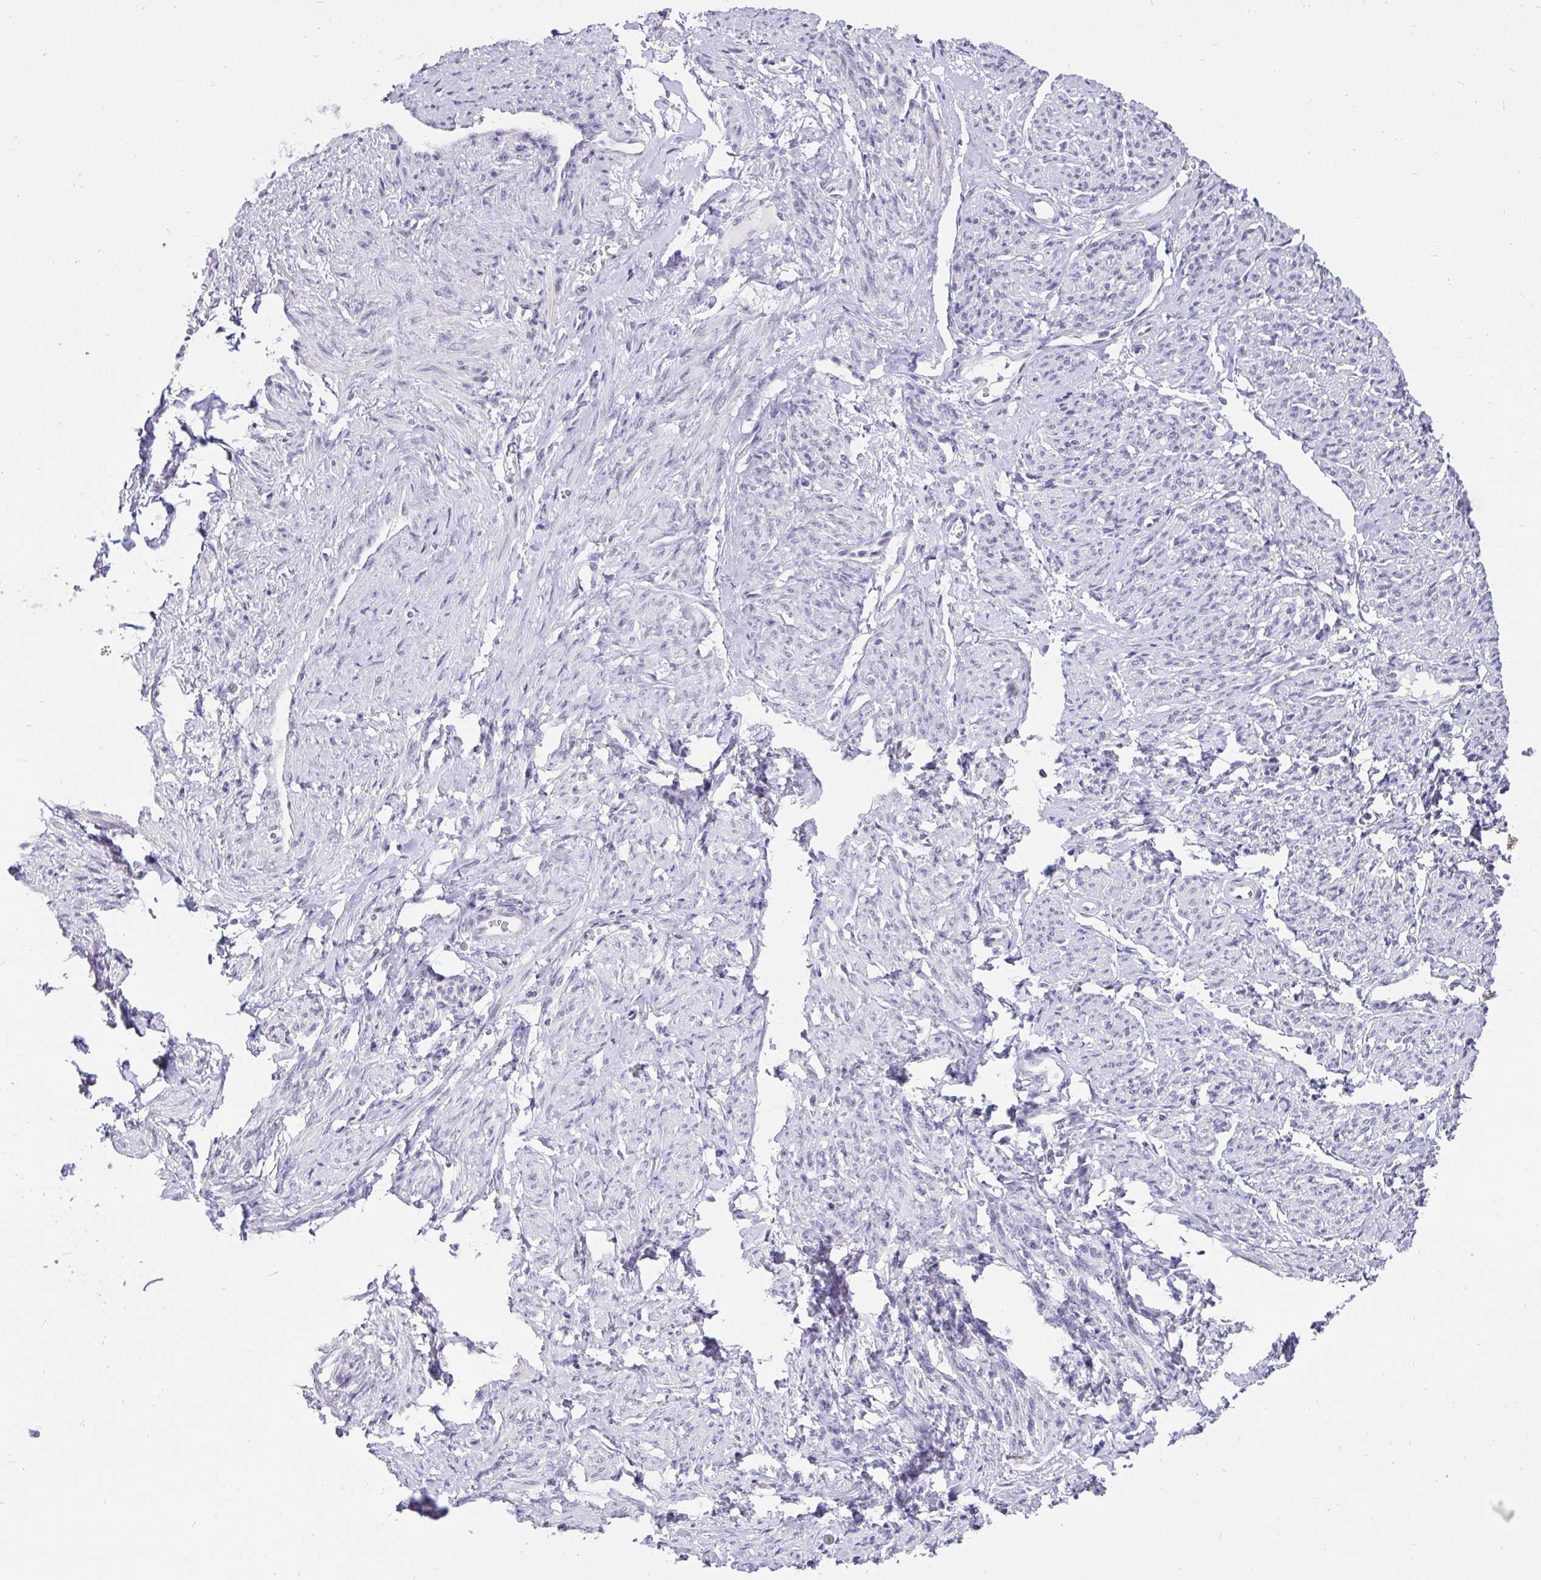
{"staining": {"intensity": "negative", "quantity": "none", "location": "none"}, "tissue": "smooth muscle", "cell_type": "Smooth muscle cells", "image_type": "normal", "snomed": [{"axis": "morphology", "description": "Normal tissue, NOS"}, {"axis": "topography", "description": "Smooth muscle"}], "caption": "IHC photomicrograph of normal smooth muscle: human smooth muscle stained with DAB (3,3'-diaminobenzidine) demonstrates no significant protein staining in smooth muscle cells. (Brightfield microscopy of DAB (3,3'-diaminobenzidine) immunohistochemistry at high magnification).", "gene": "ZNF860", "patient": {"sex": "female", "age": 65}}